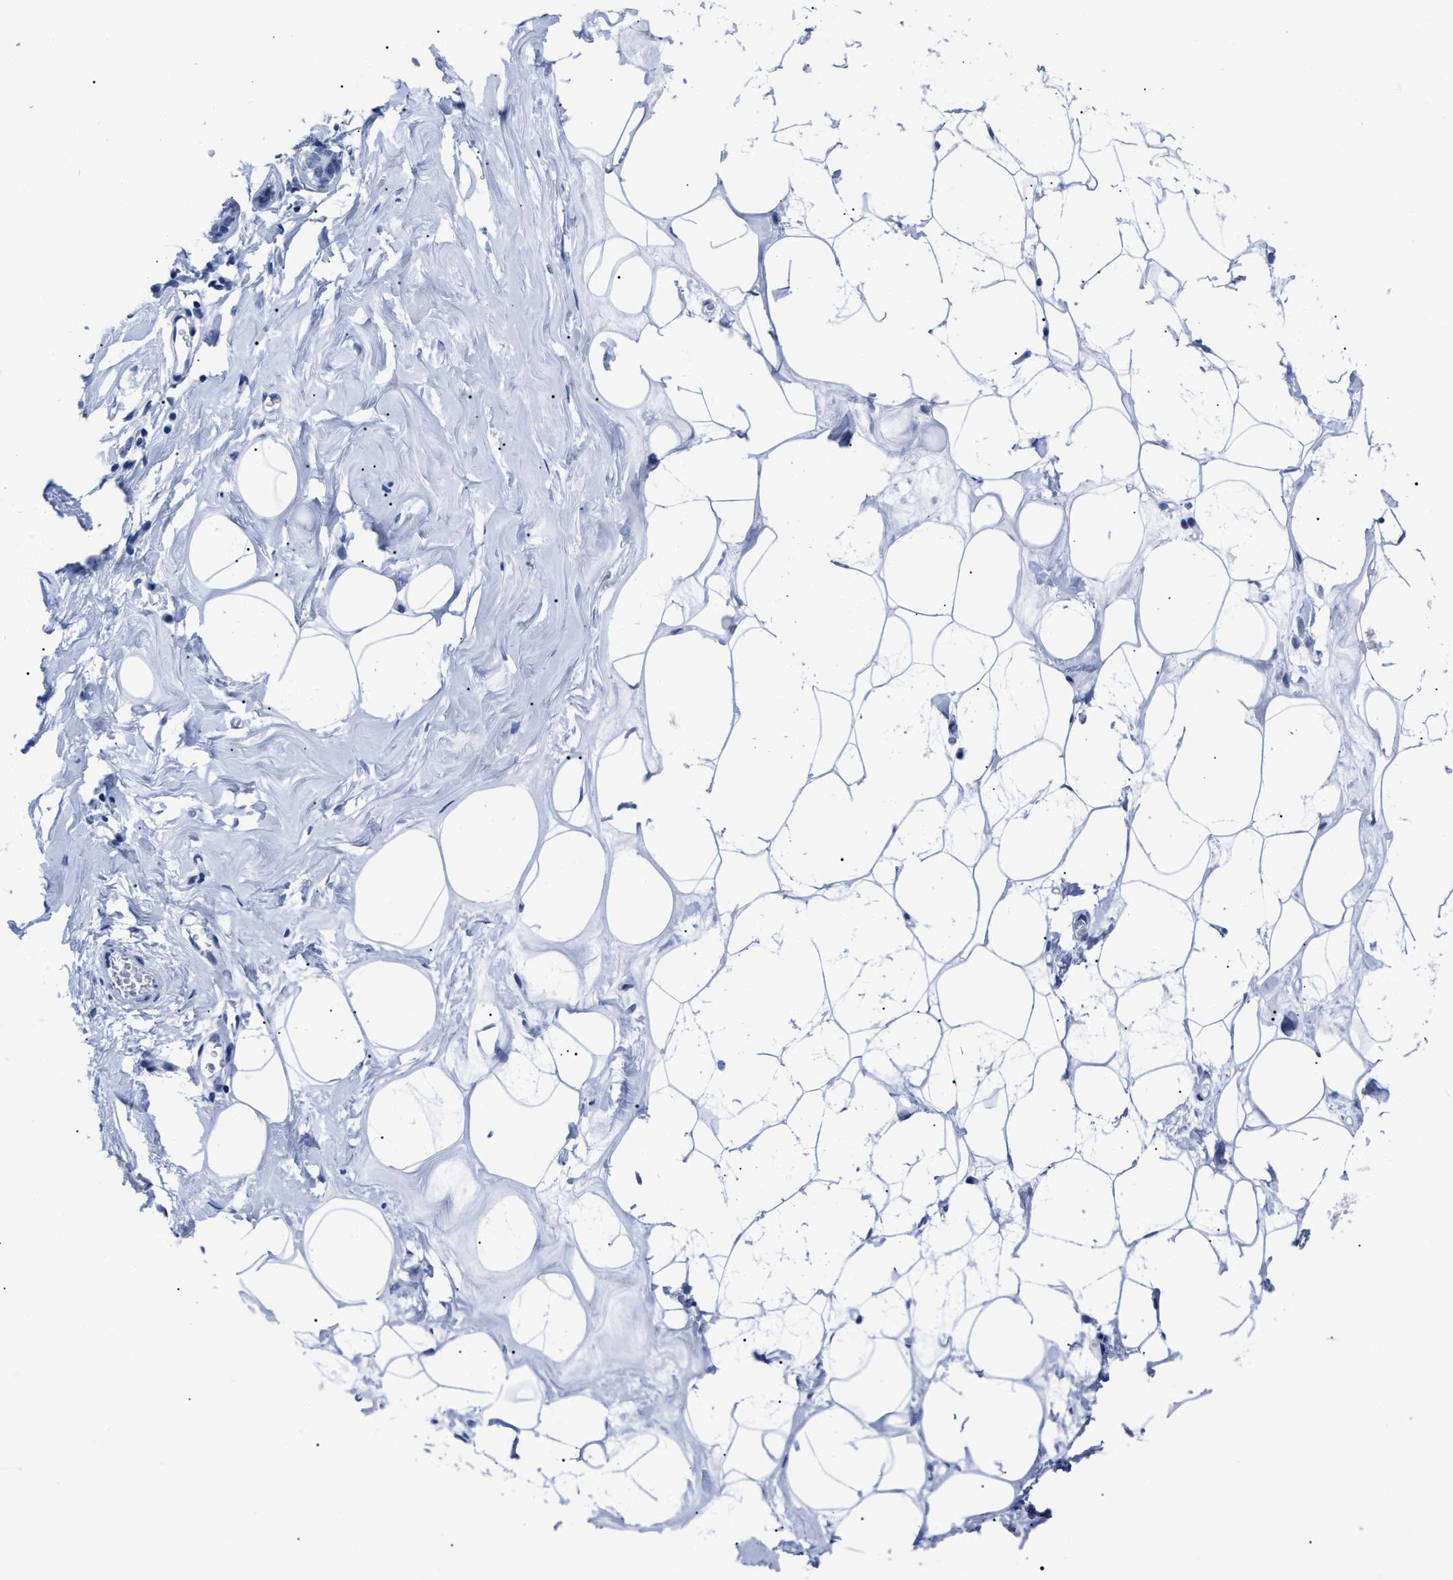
{"staining": {"intensity": "negative", "quantity": "none", "location": "none"}, "tissue": "adipose tissue", "cell_type": "Adipocytes", "image_type": "normal", "snomed": [{"axis": "morphology", "description": "Normal tissue, NOS"}, {"axis": "morphology", "description": "Fibrosis, NOS"}, {"axis": "topography", "description": "Breast"}, {"axis": "topography", "description": "Adipose tissue"}], "caption": "Immunohistochemistry (IHC) photomicrograph of normal adipose tissue: human adipose tissue stained with DAB (3,3'-diaminobenzidine) reveals no significant protein positivity in adipocytes. The staining is performed using DAB brown chromogen with nuclei counter-stained in using hematoxylin.", "gene": "ALPG", "patient": {"sex": "female", "age": 39}}